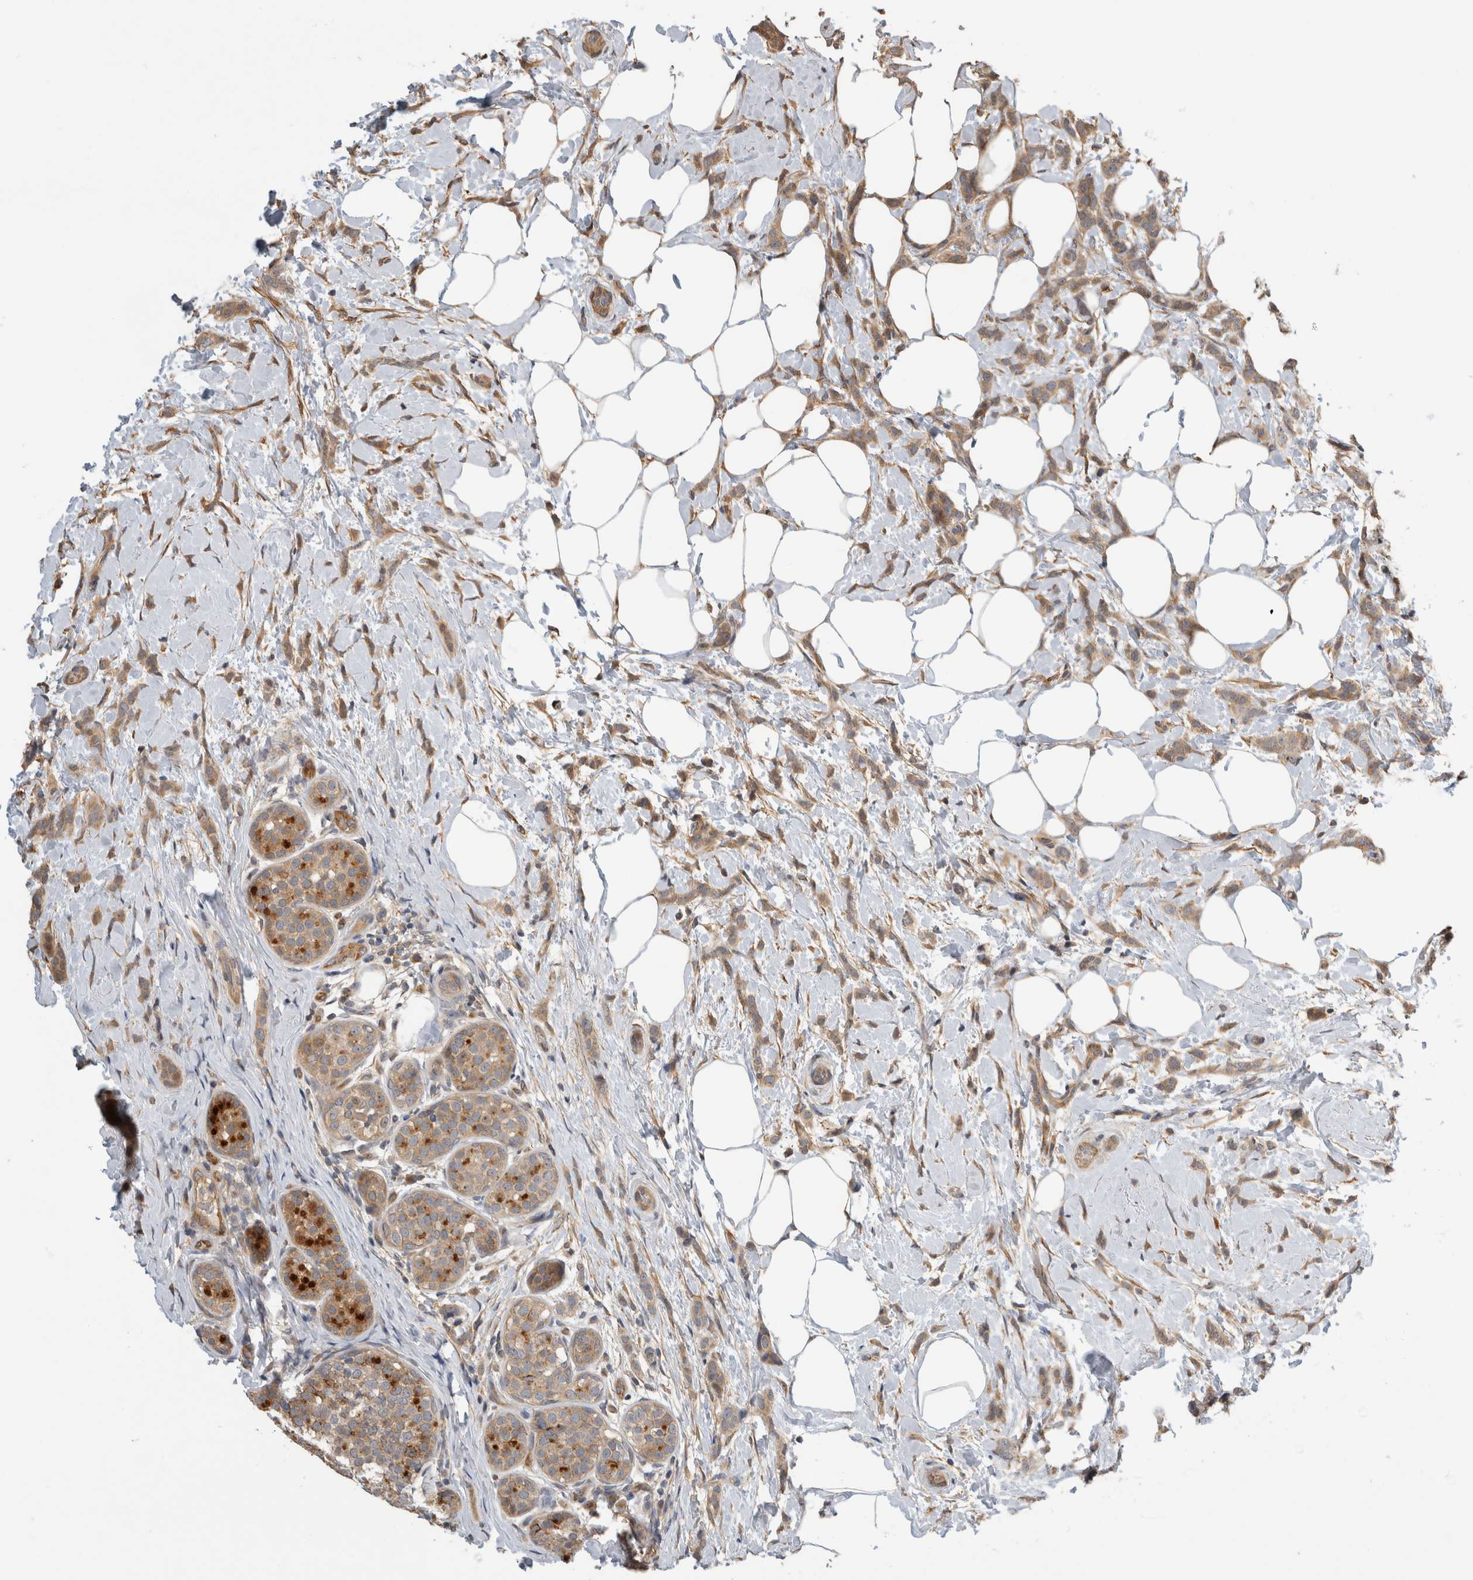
{"staining": {"intensity": "moderate", "quantity": ">75%", "location": "cytoplasmic/membranous"}, "tissue": "breast cancer", "cell_type": "Tumor cells", "image_type": "cancer", "snomed": [{"axis": "morphology", "description": "Lobular carcinoma, in situ"}, {"axis": "morphology", "description": "Lobular carcinoma"}, {"axis": "topography", "description": "Breast"}], "caption": "A photomicrograph showing moderate cytoplasmic/membranous expression in approximately >75% of tumor cells in breast lobular carcinoma in situ, as visualized by brown immunohistochemical staining.", "gene": "PGM1", "patient": {"sex": "female", "age": 41}}